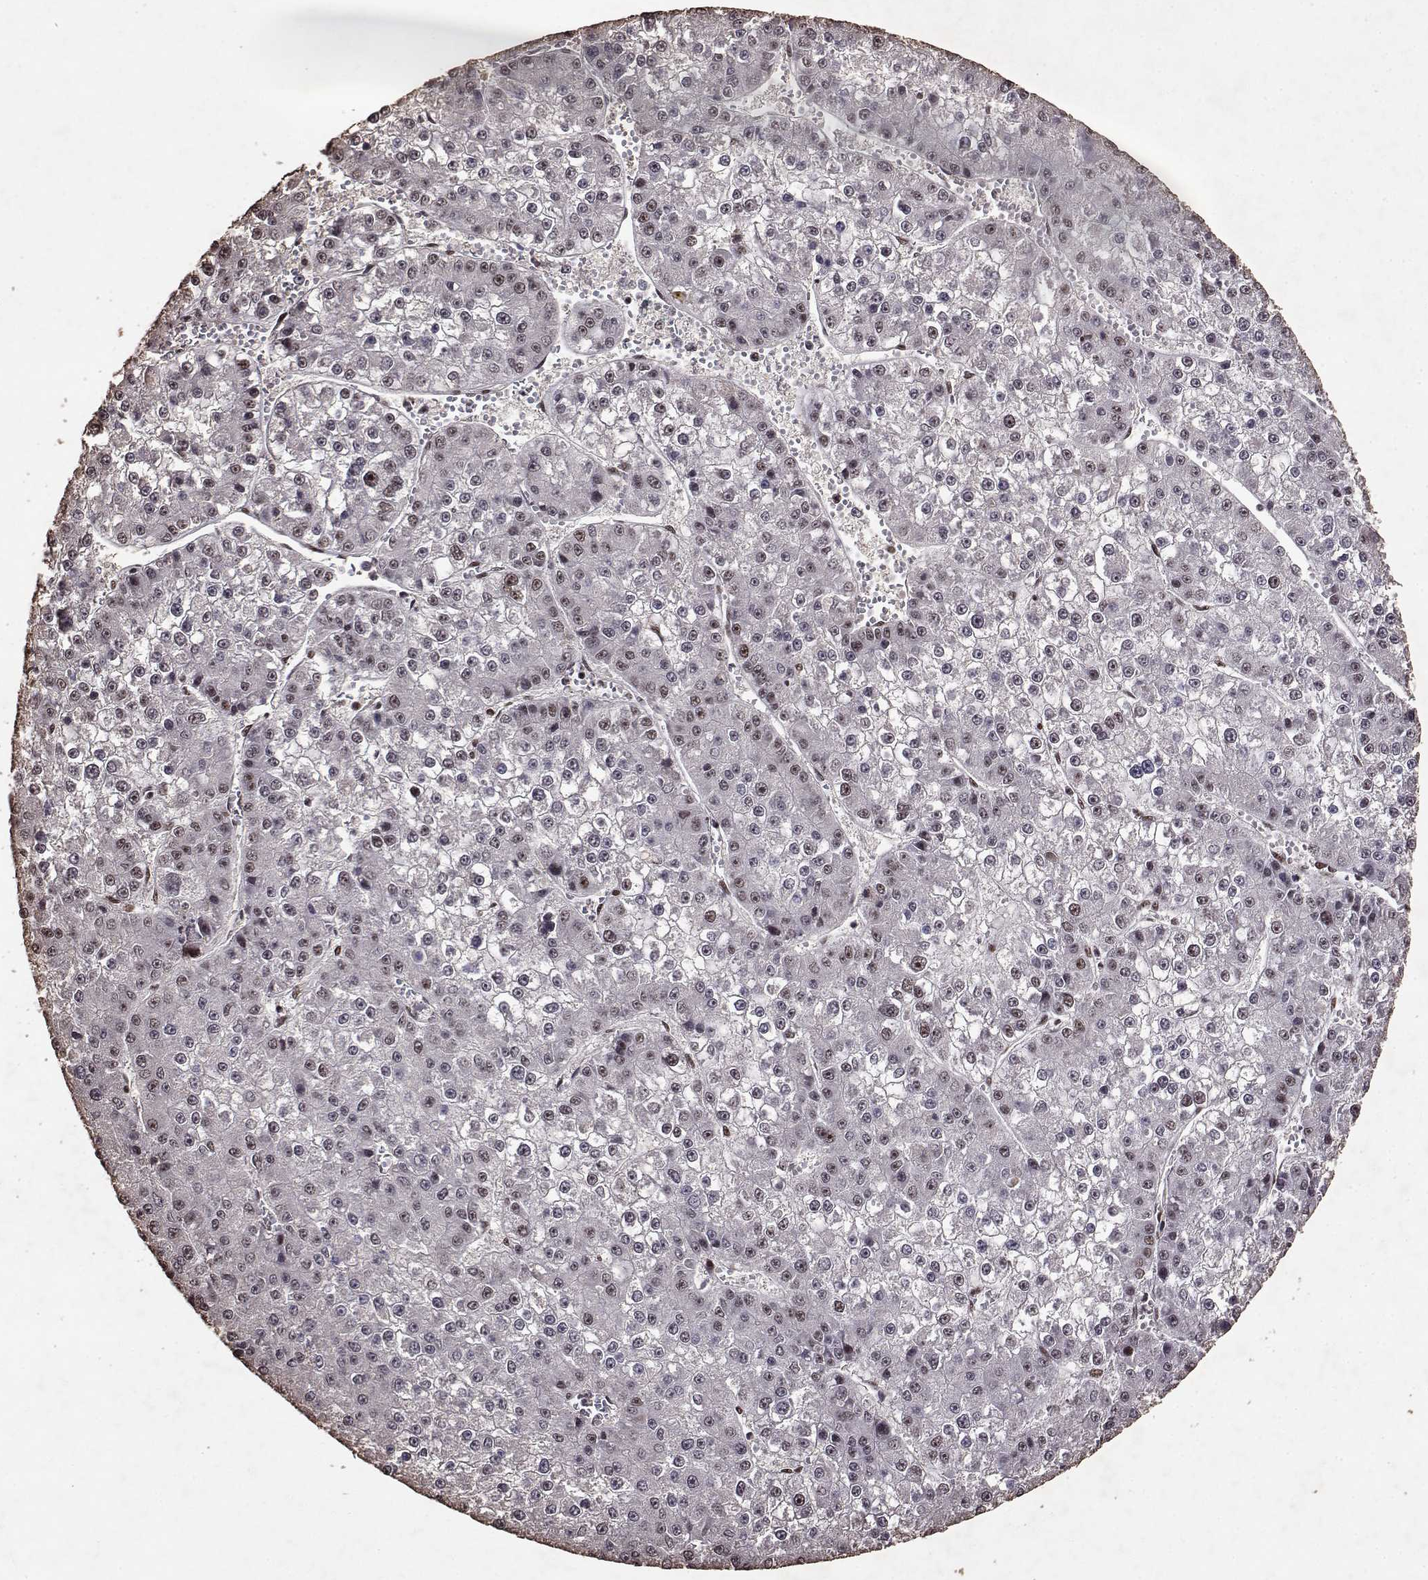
{"staining": {"intensity": "moderate", "quantity": "25%-75%", "location": "nuclear"}, "tissue": "liver cancer", "cell_type": "Tumor cells", "image_type": "cancer", "snomed": [{"axis": "morphology", "description": "Carcinoma, Hepatocellular, NOS"}, {"axis": "topography", "description": "Liver"}], "caption": "Immunohistochemical staining of liver hepatocellular carcinoma shows medium levels of moderate nuclear protein staining in about 25%-75% of tumor cells. Using DAB (3,3'-diaminobenzidine) (brown) and hematoxylin (blue) stains, captured at high magnification using brightfield microscopy.", "gene": "TOE1", "patient": {"sex": "female", "age": 73}}